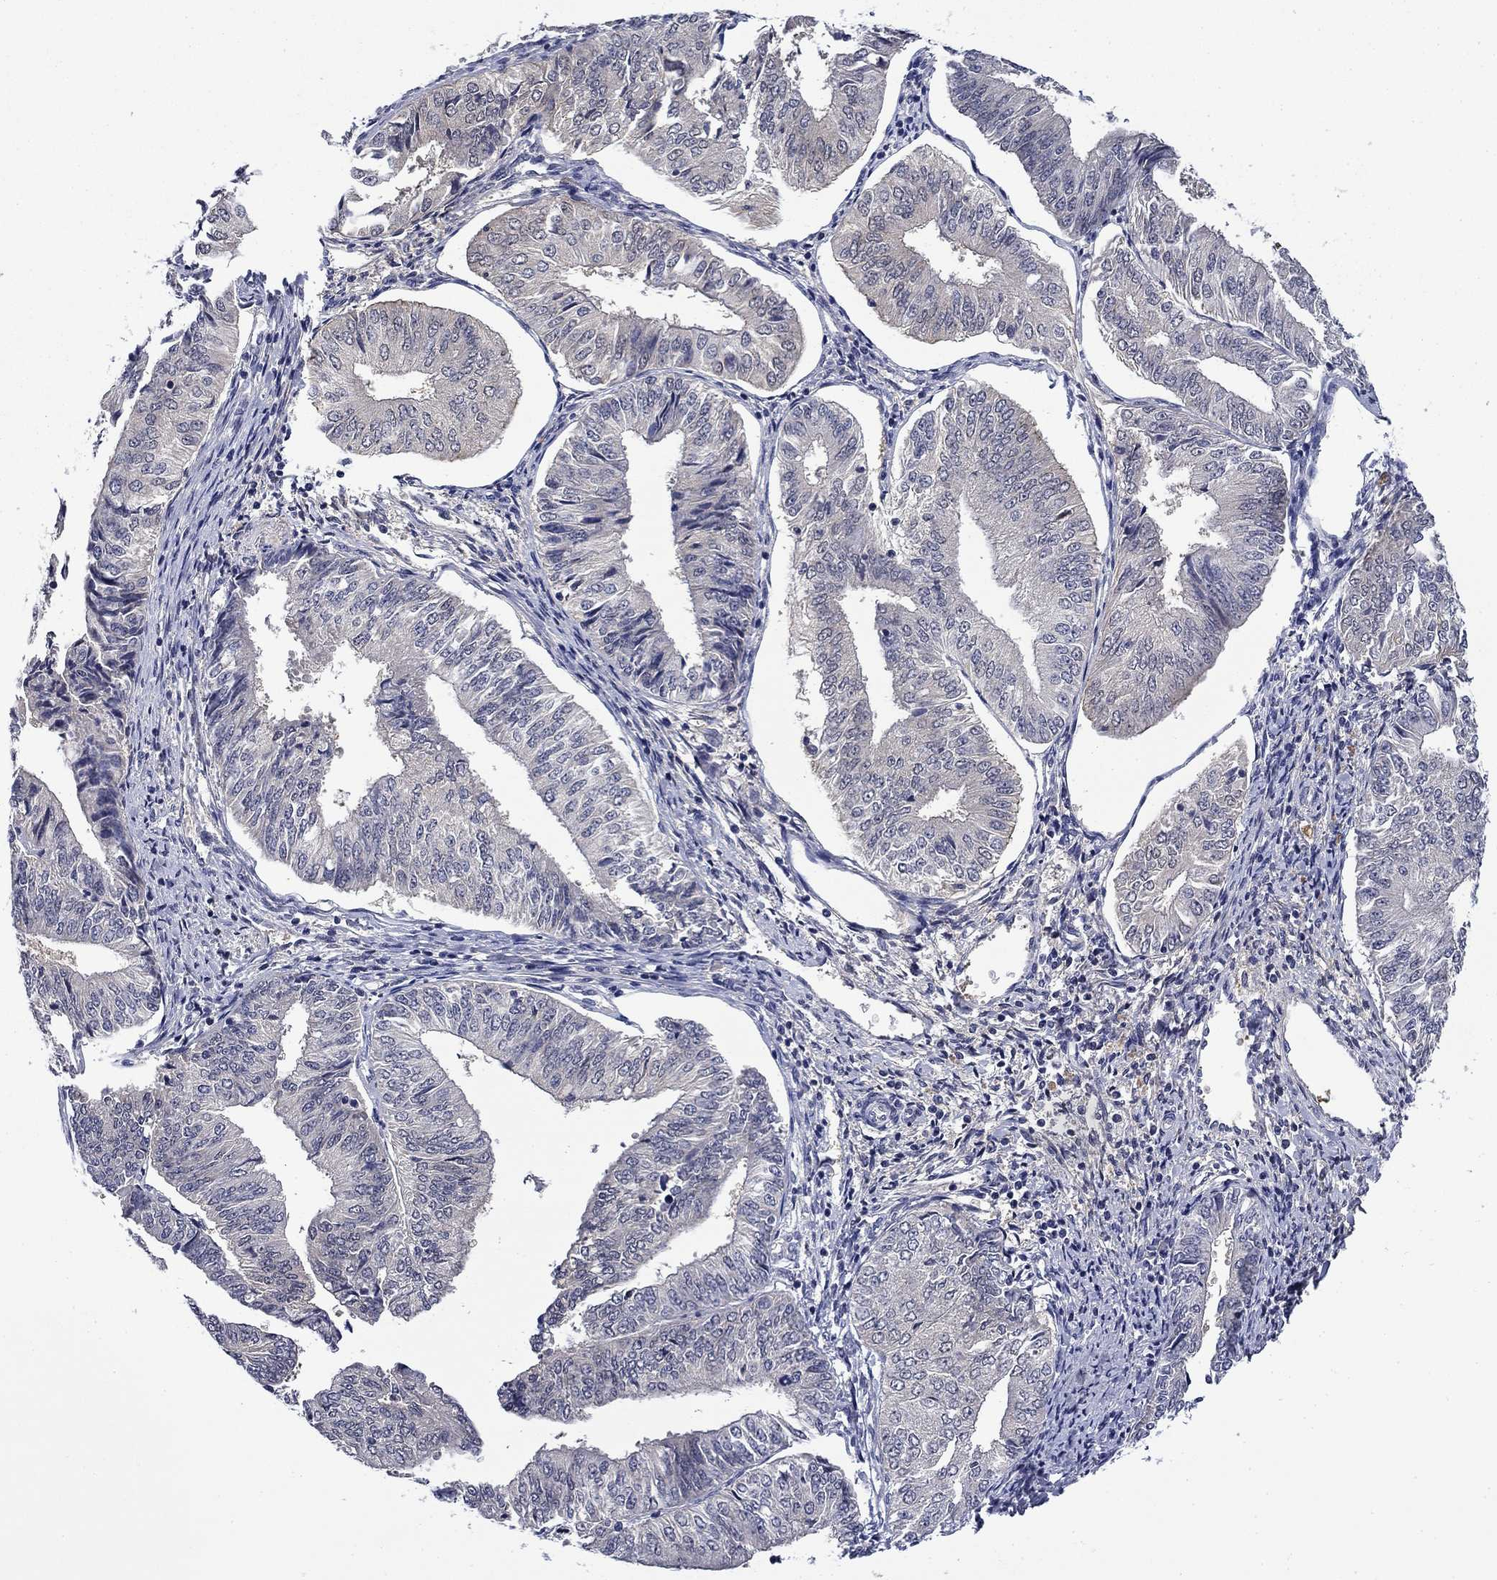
{"staining": {"intensity": "negative", "quantity": "none", "location": "none"}, "tissue": "endometrial cancer", "cell_type": "Tumor cells", "image_type": "cancer", "snomed": [{"axis": "morphology", "description": "Adenocarcinoma, NOS"}, {"axis": "topography", "description": "Endometrium"}], "caption": "DAB (3,3'-diaminobenzidine) immunohistochemical staining of human endometrial adenocarcinoma demonstrates no significant staining in tumor cells.", "gene": "DDTL", "patient": {"sex": "female", "age": 58}}